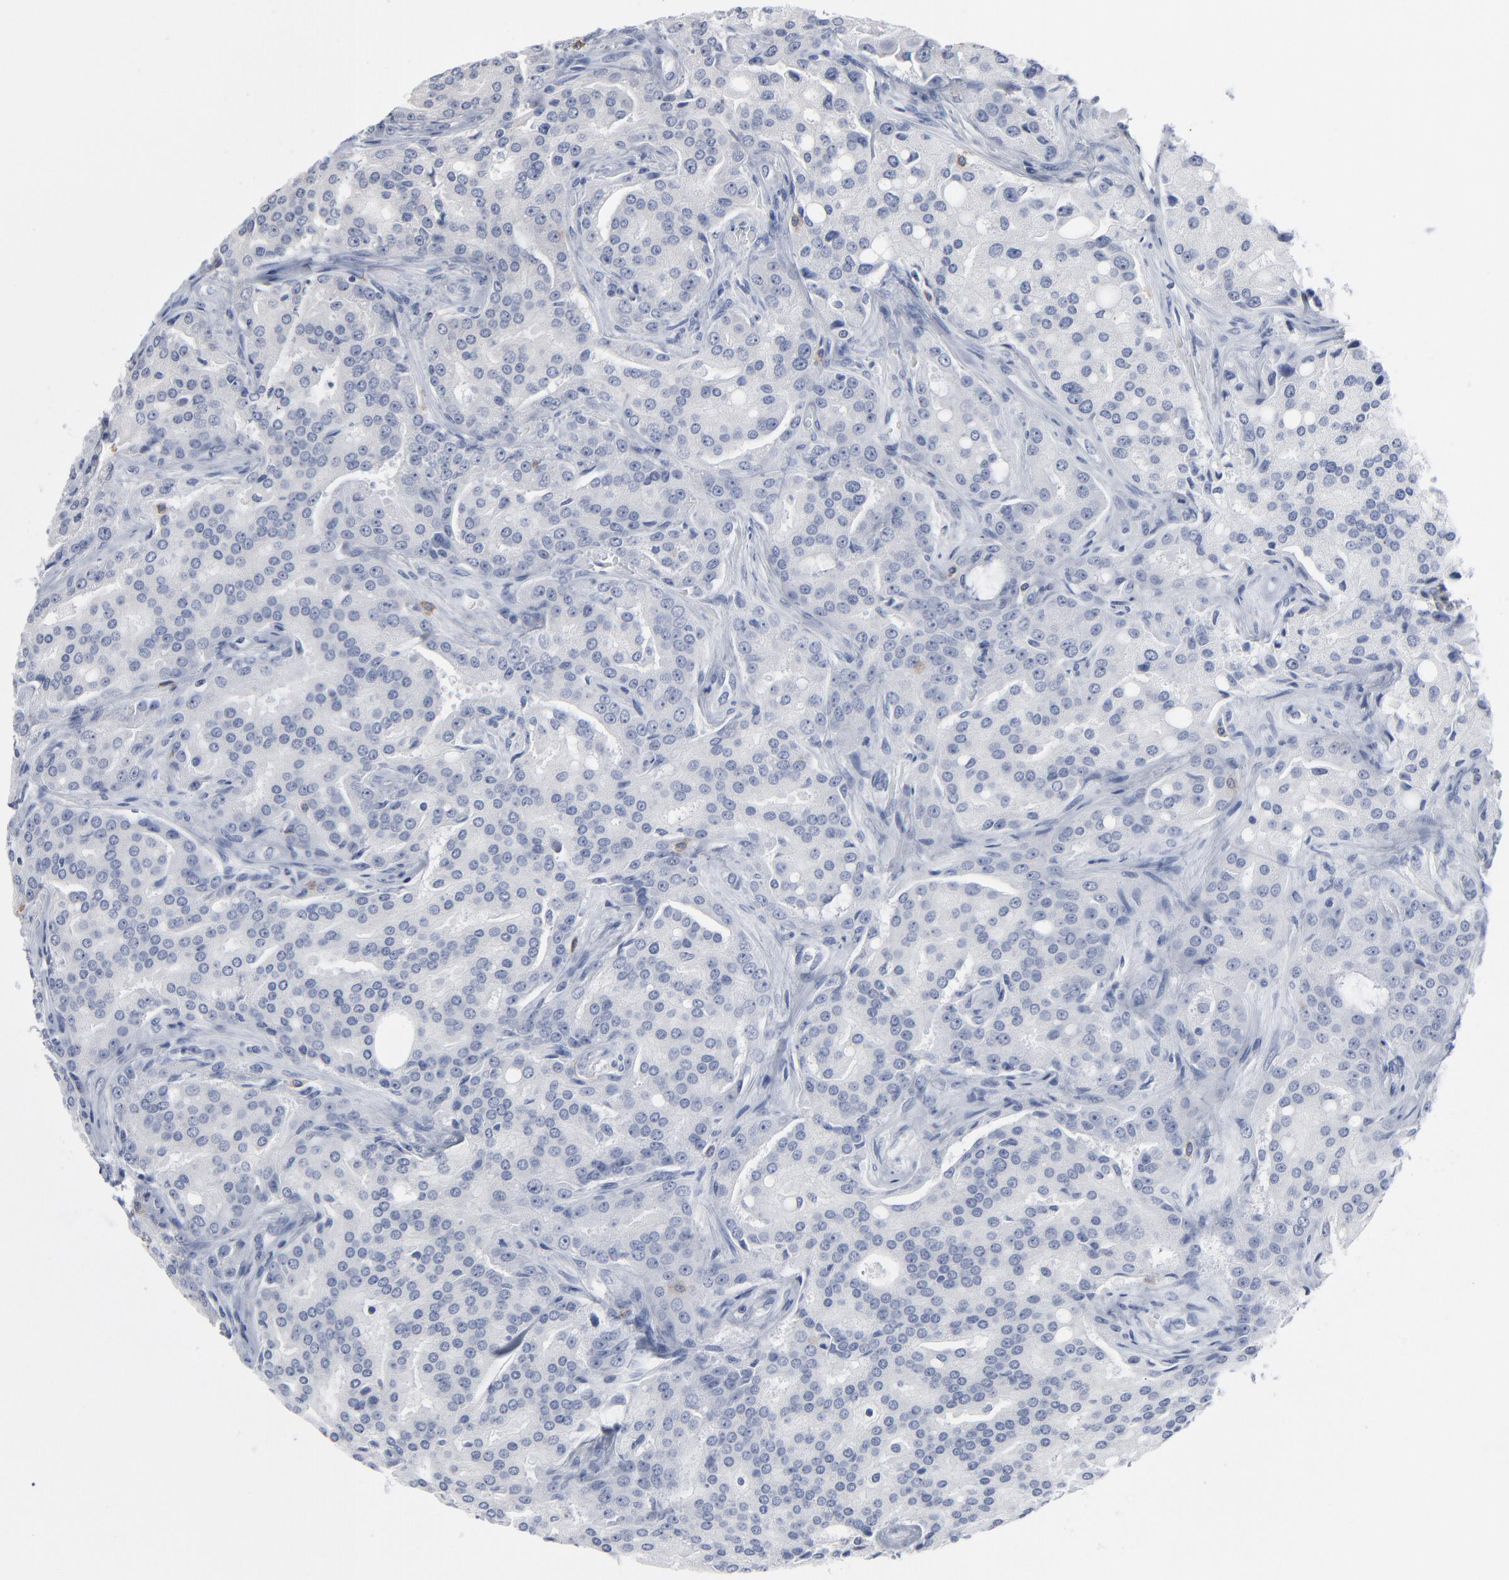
{"staining": {"intensity": "negative", "quantity": "none", "location": "none"}, "tissue": "prostate cancer", "cell_type": "Tumor cells", "image_type": "cancer", "snomed": [{"axis": "morphology", "description": "Adenocarcinoma, High grade"}, {"axis": "topography", "description": "Prostate"}], "caption": "High power microscopy image of an immunohistochemistry photomicrograph of adenocarcinoma (high-grade) (prostate), revealing no significant expression in tumor cells.", "gene": "PAGE1", "patient": {"sex": "male", "age": 72}}